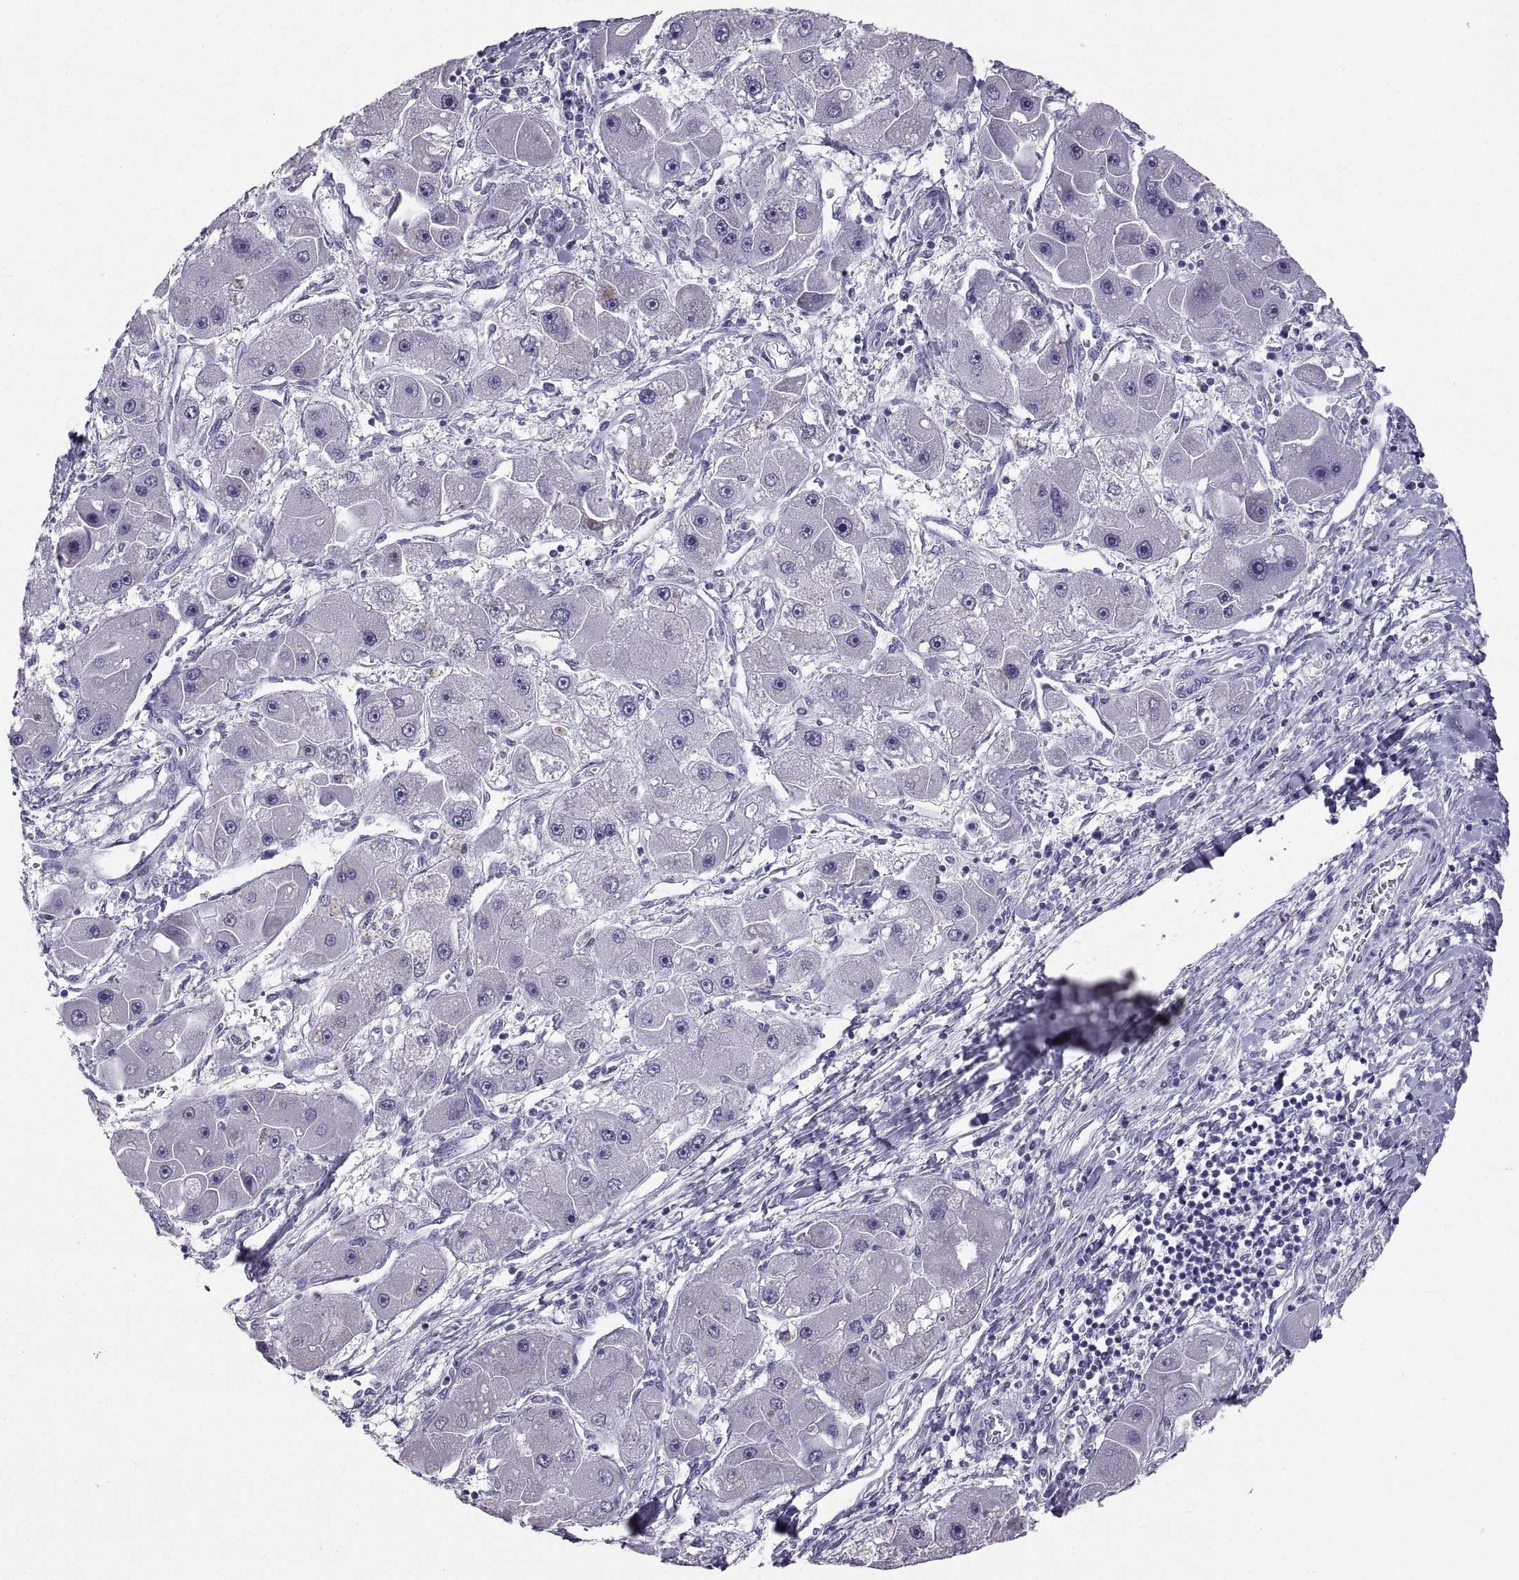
{"staining": {"intensity": "negative", "quantity": "none", "location": "none"}, "tissue": "liver cancer", "cell_type": "Tumor cells", "image_type": "cancer", "snomed": [{"axis": "morphology", "description": "Carcinoma, Hepatocellular, NOS"}, {"axis": "topography", "description": "Liver"}], "caption": "Immunohistochemistry micrograph of hepatocellular carcinoma (liver) stained for a protein (brown), which exhibits no positivity in tumor cells. (DAB (3,3'-diaminobenzidine) immunohistochemistry, high magnification).", "gene": "PCSK1N", "patient": {"sex": "male", "age": 24}}